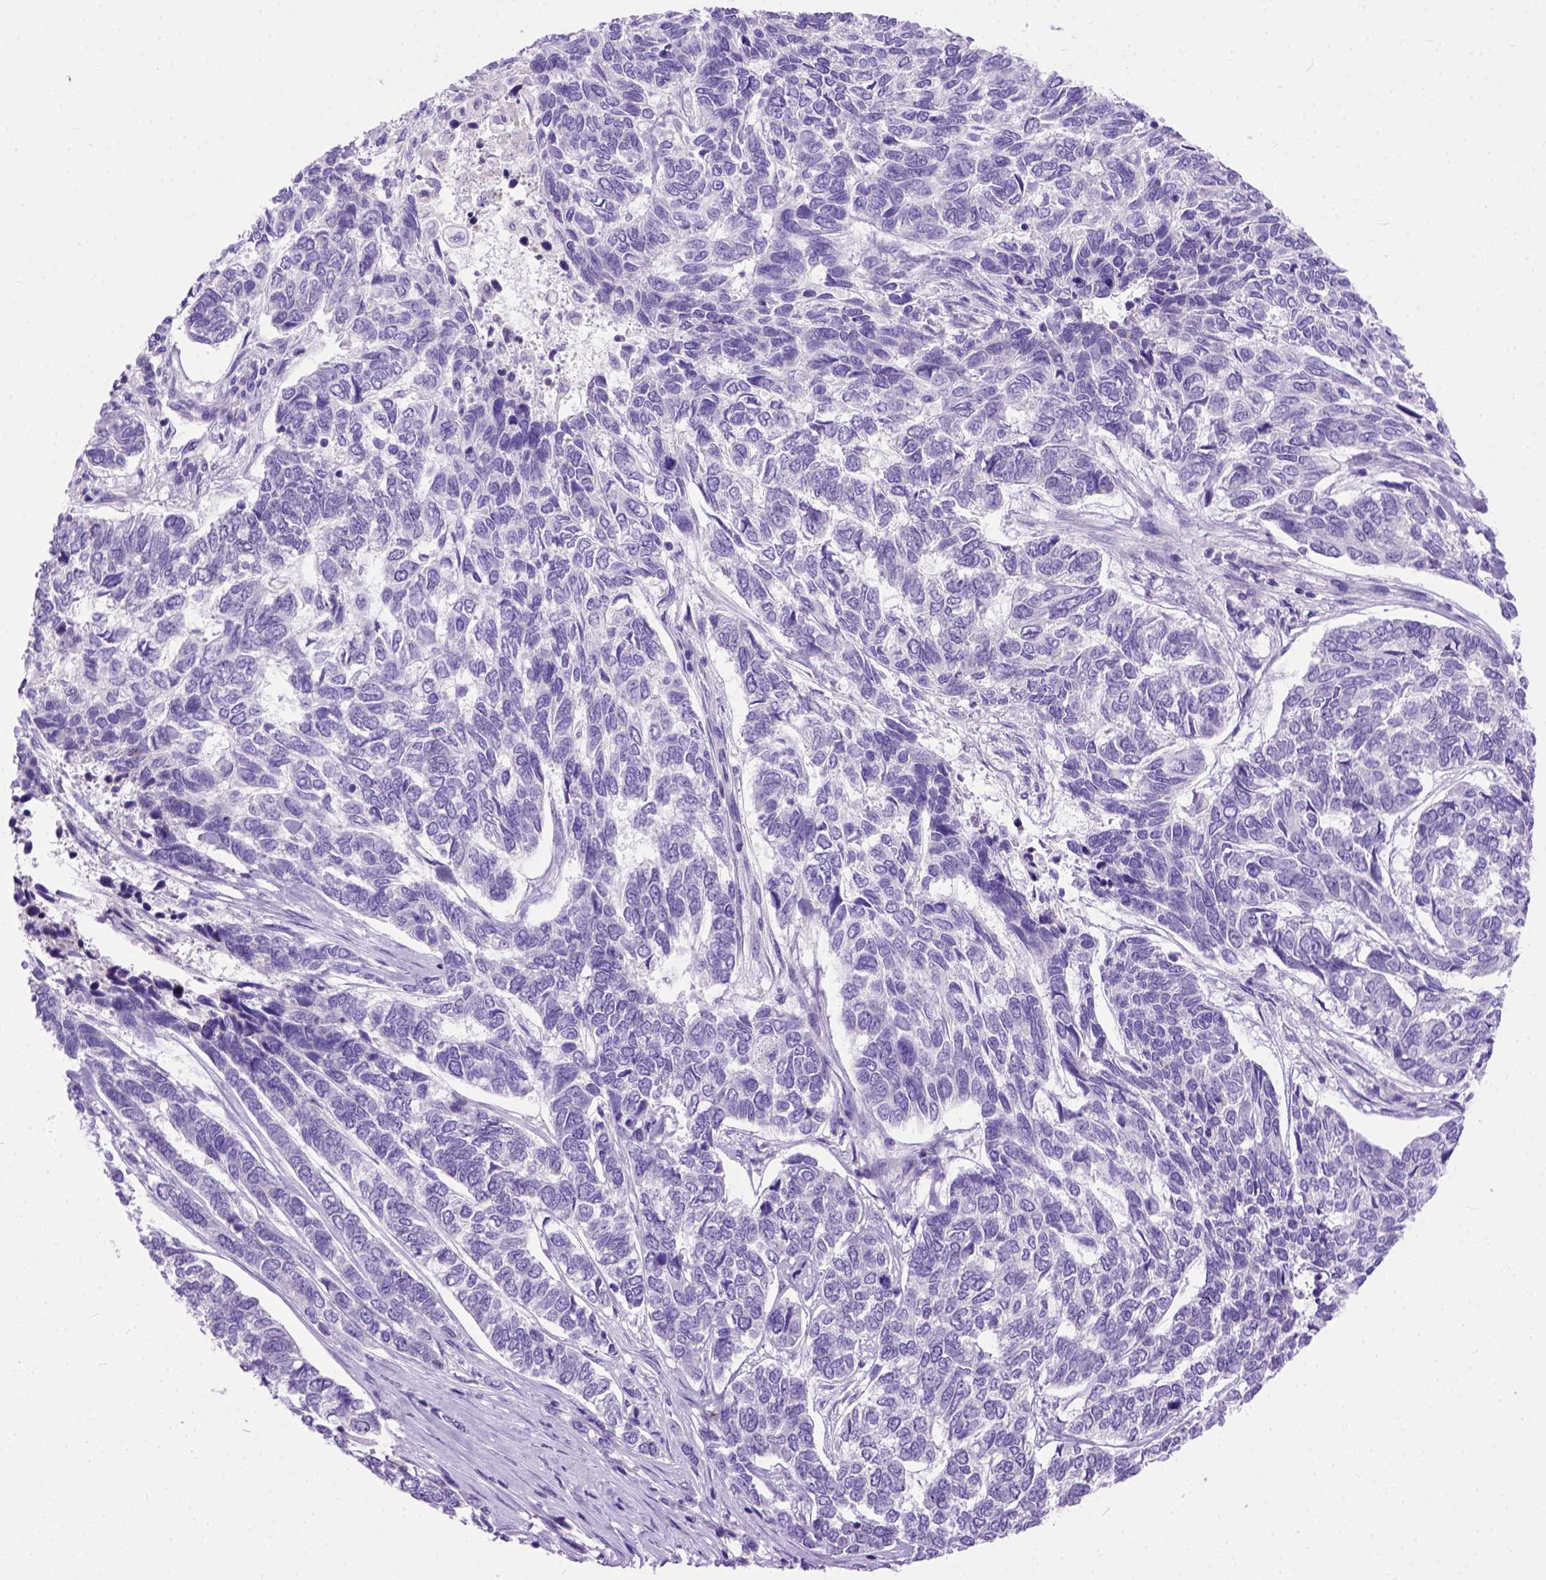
{"staining": {"intensity": "negative", "quantity": "none", "location": "none"}, "tissue": "skin cancer", "cell_type": "Tumor cells", "image_type": "cancer", "snomed": [{"axis": "morphology", "description": "Basal cell carcinoma"}, {"axis": "topography", "description": "Skin"}], "caption": "Protein analysis of skin cancer (basal cell carcinoma) exhibits no significant staining in tumor cells.", "gene": "ODAD3", "patient": {"sex": "female", "age": 65}}